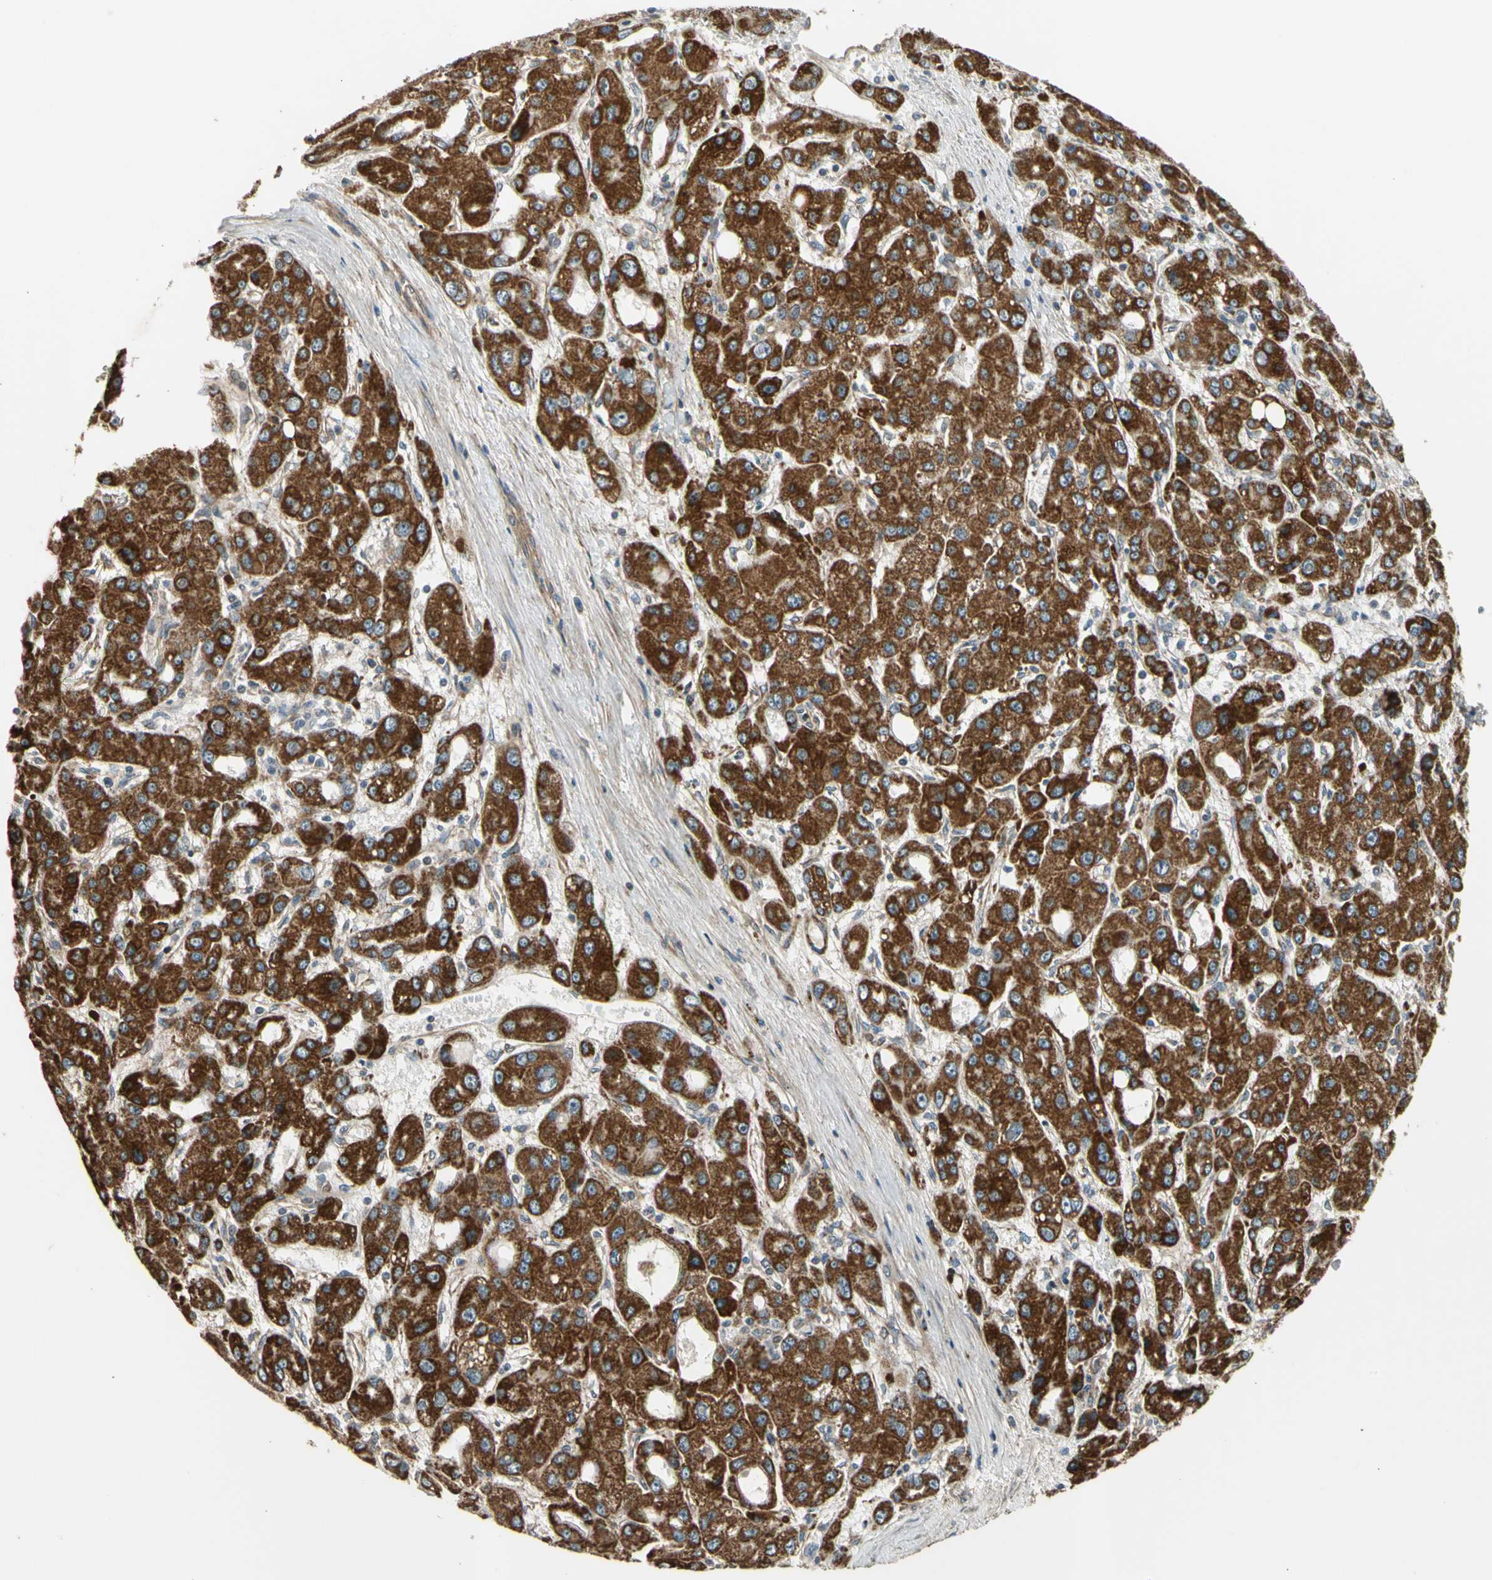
{"staining": {"intensity": "strong", "quantity": ">75%", "location": "cytoplasmic/membranous"}, "tissue": "liver cancer", "cell_type": "Tumor cells", "image_type": "cancer", "snomed": [{"axis": "morphology", "description": "Carcinoma, Hepatocellular, NOS"}, {"axis": "topography", "description": "Liver"}], "caption": "Immunohistochemistry staining of liver cancer (hepatocellular carcinoma), which displays high levels of strong cytoplasmic/membranous staining in about >75% of tumor cells indicating strong cytoplasmic/membranous protein expression. The staining was performed using DAB (brown) for protein detection and nuclei were counterstained in hematoxylin (blue).", "gene": "EFNB2", "patient": {"sex": "male", "age": 55}}